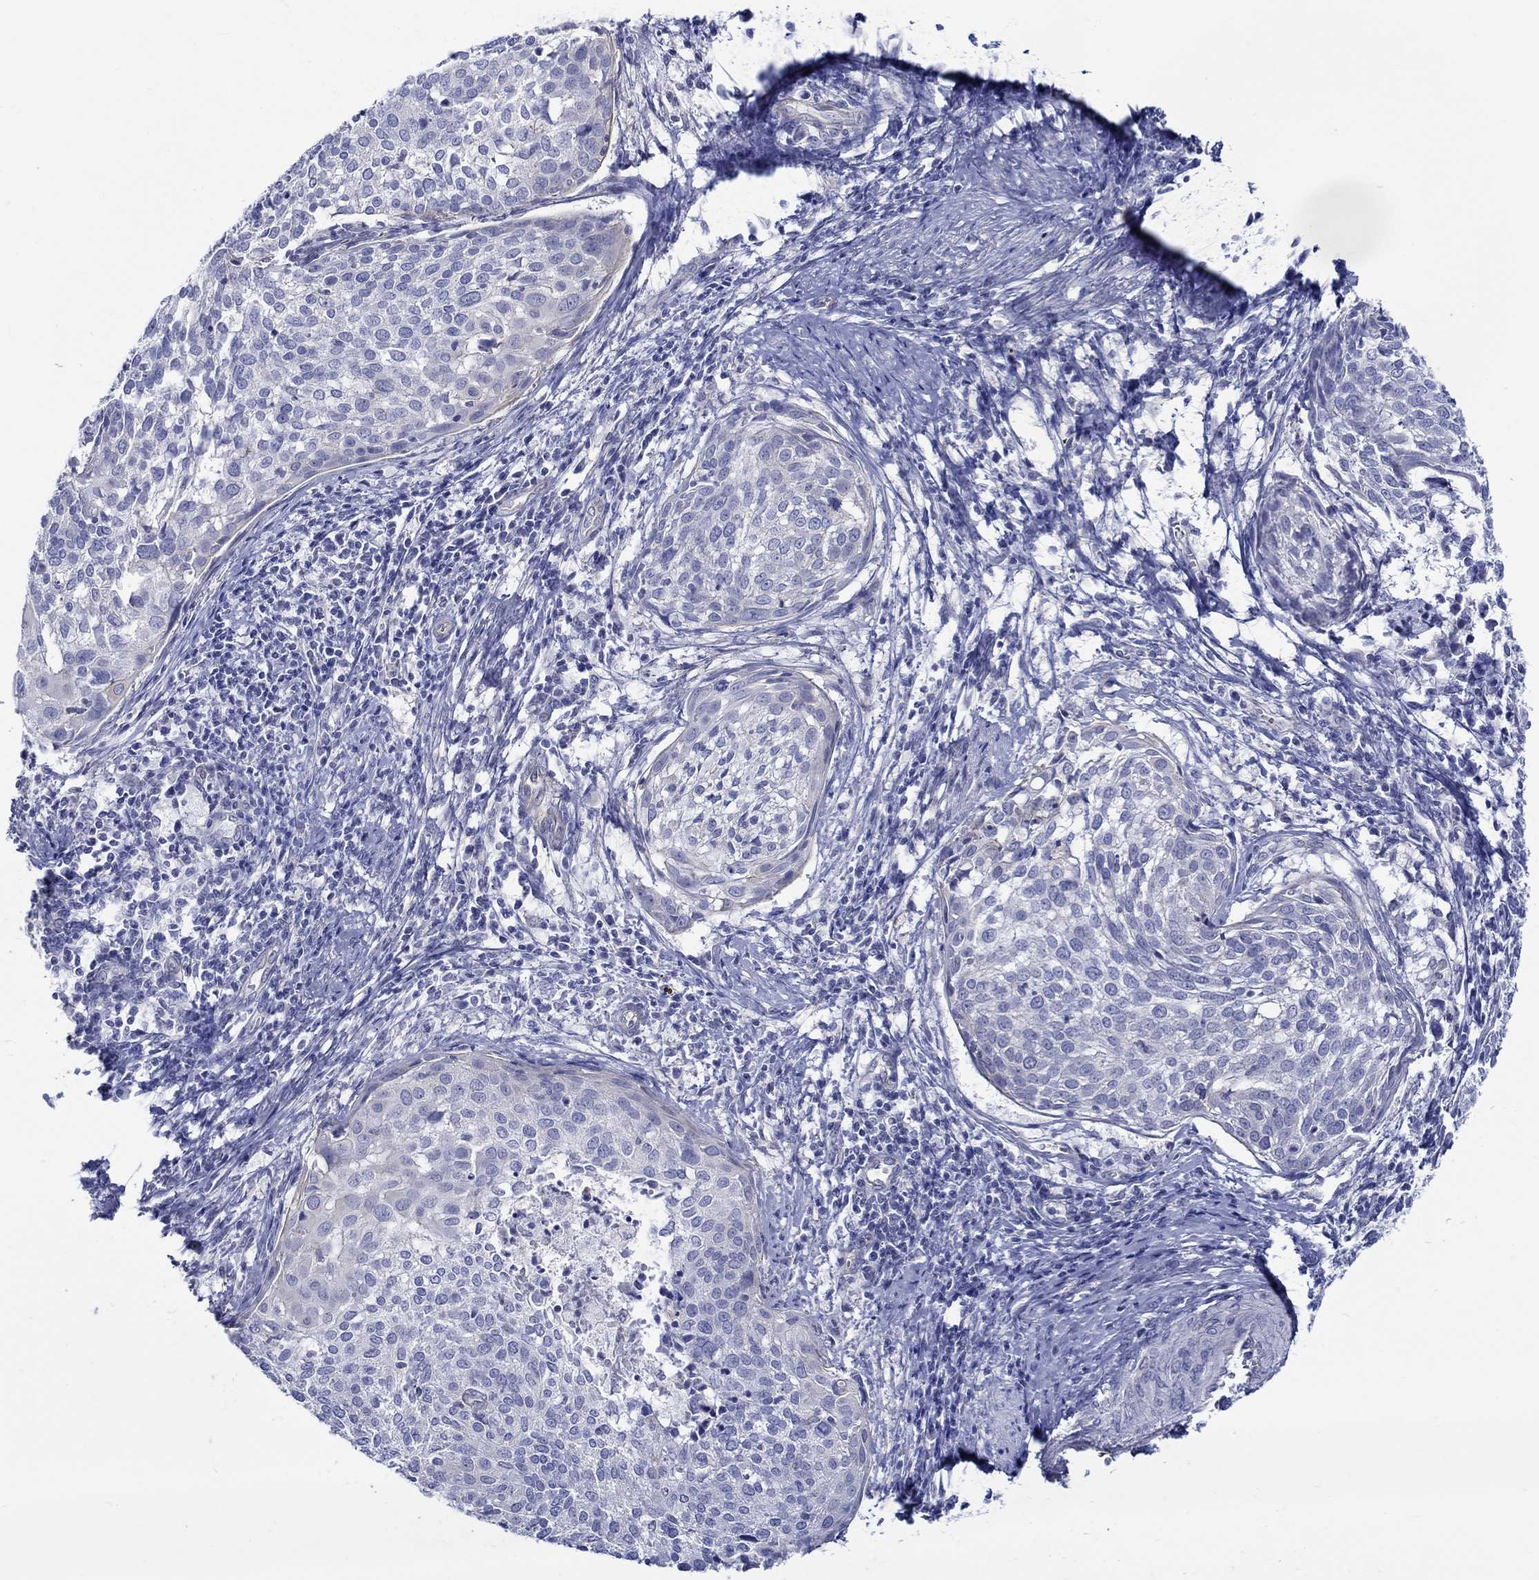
{"staining": {"intensity": "negative", "quantity": "none", "location": "none"}, "tissue": "cervical cancer", "cell_type": "Tumor cells", "image_type": "cancer", "snomed": [{"axis": "morphology", "description": "Squamous cell carcinoma, NOS"}, {"axis": "topography", "description": "Cervix"}], "caption": "Tumor cells show no significant staining in cervical cancer. (Immunohistochemistry (ihc), brightfield microscopy, high magnification).", "gene": "SH2D7", "patient": {"sex": "female", "age": 39}}